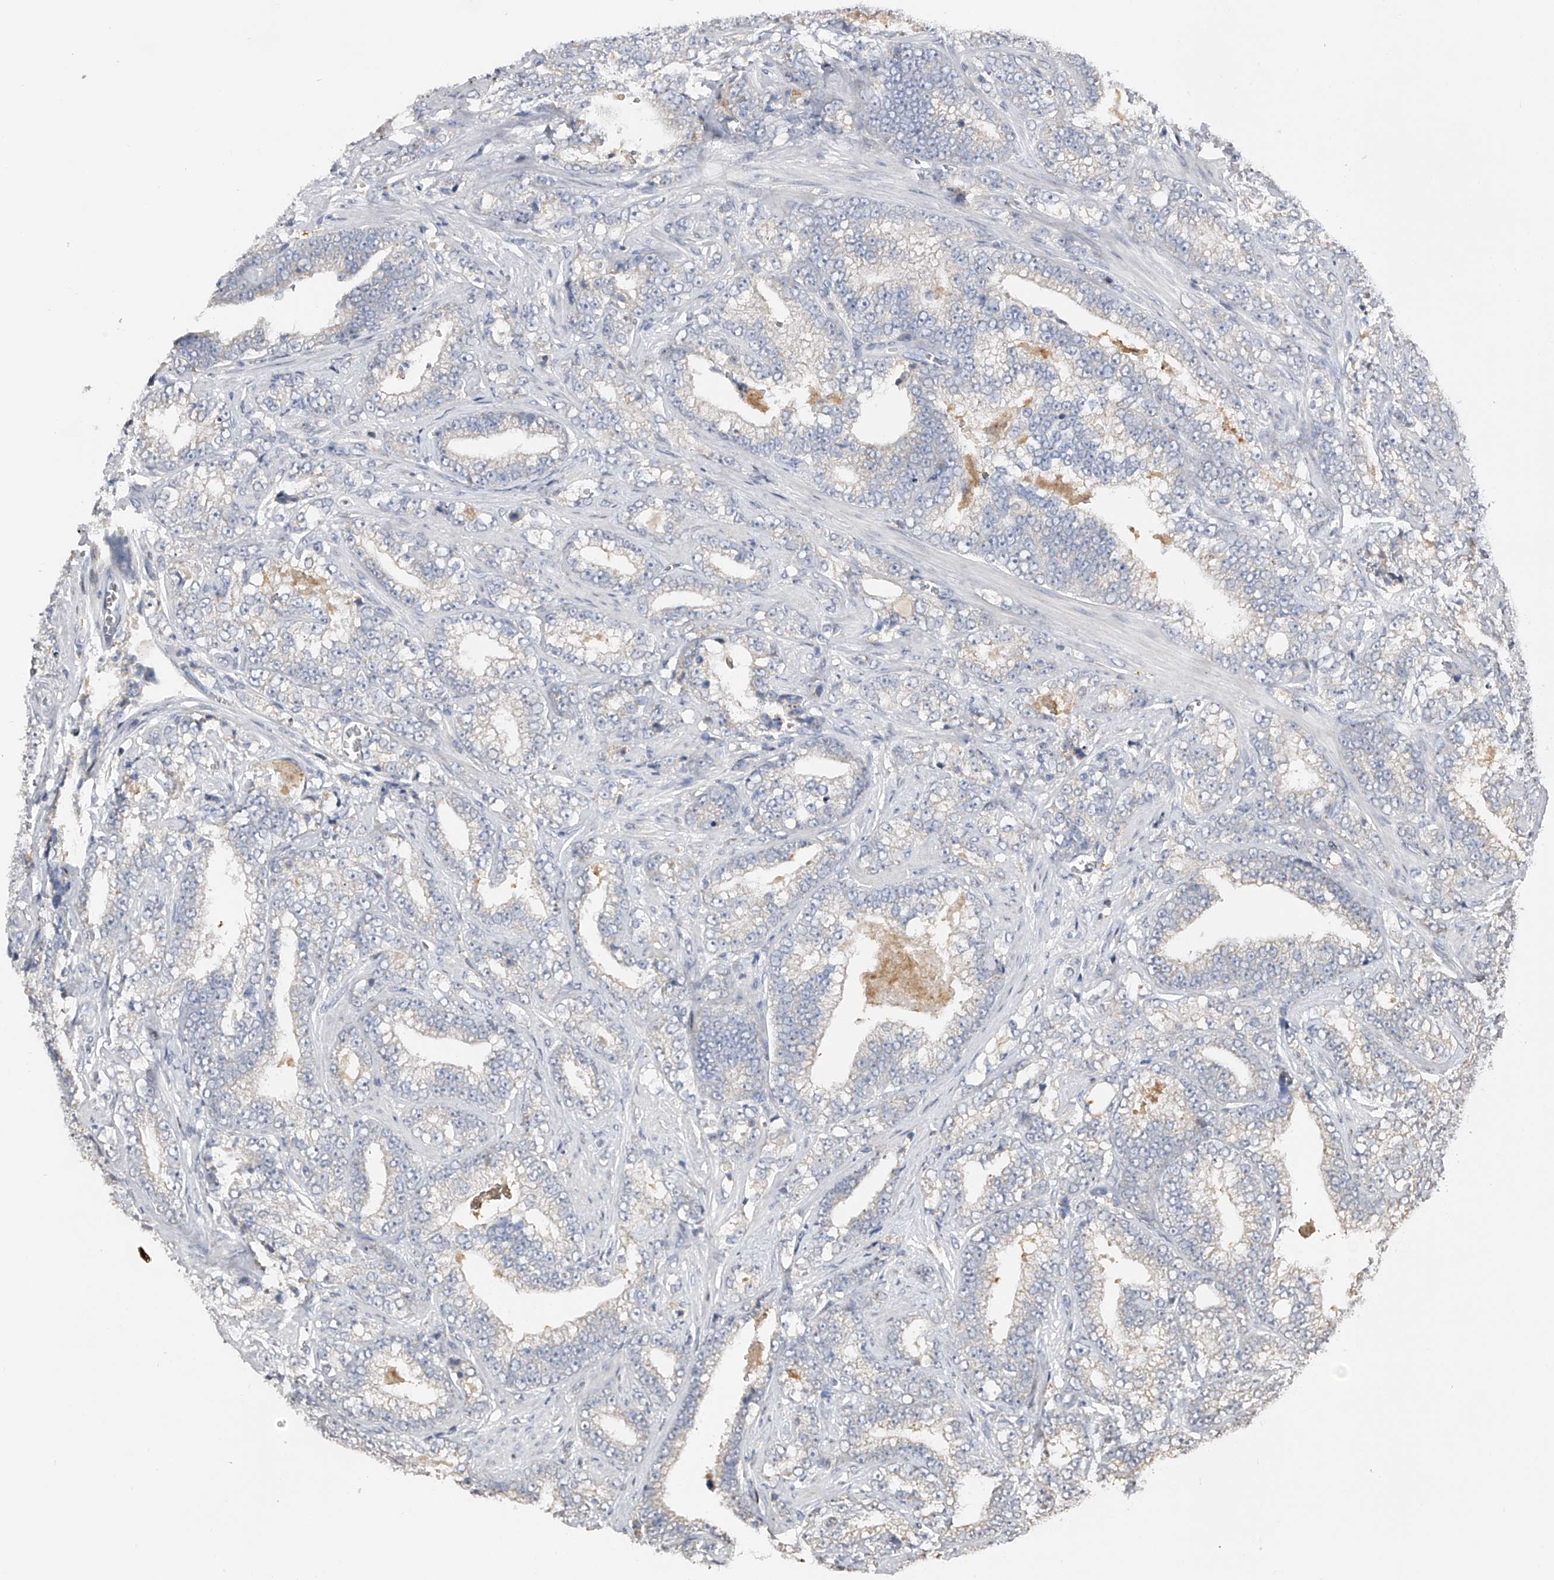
{"staining": {"intensity": "negative", "quantity": "none", "location": "none"}, "tissue": "prostate cancer", "cell_type": "Tumor cells", "image_type": "cancer", "snomed": [{"axis": "morphology", "description": "Adenocarcinoma, High grade"}, {"axis": "topography", "description": "Prostate and seminal vesicle, NOS"}], "caption": "Immunohistochemistry photomicrograph of prostate cancer (adenocarcinoma (high-grade)) stained for a protein (brown), which displays no staining in tumor cells. Brightfield microscopy of immunohistochemistry stained with DAB (brown) and hematoxylin (blue), captured at high magnification.", "gene": "RWDD2A", "patient": {"sex": "male", "age": 67}}